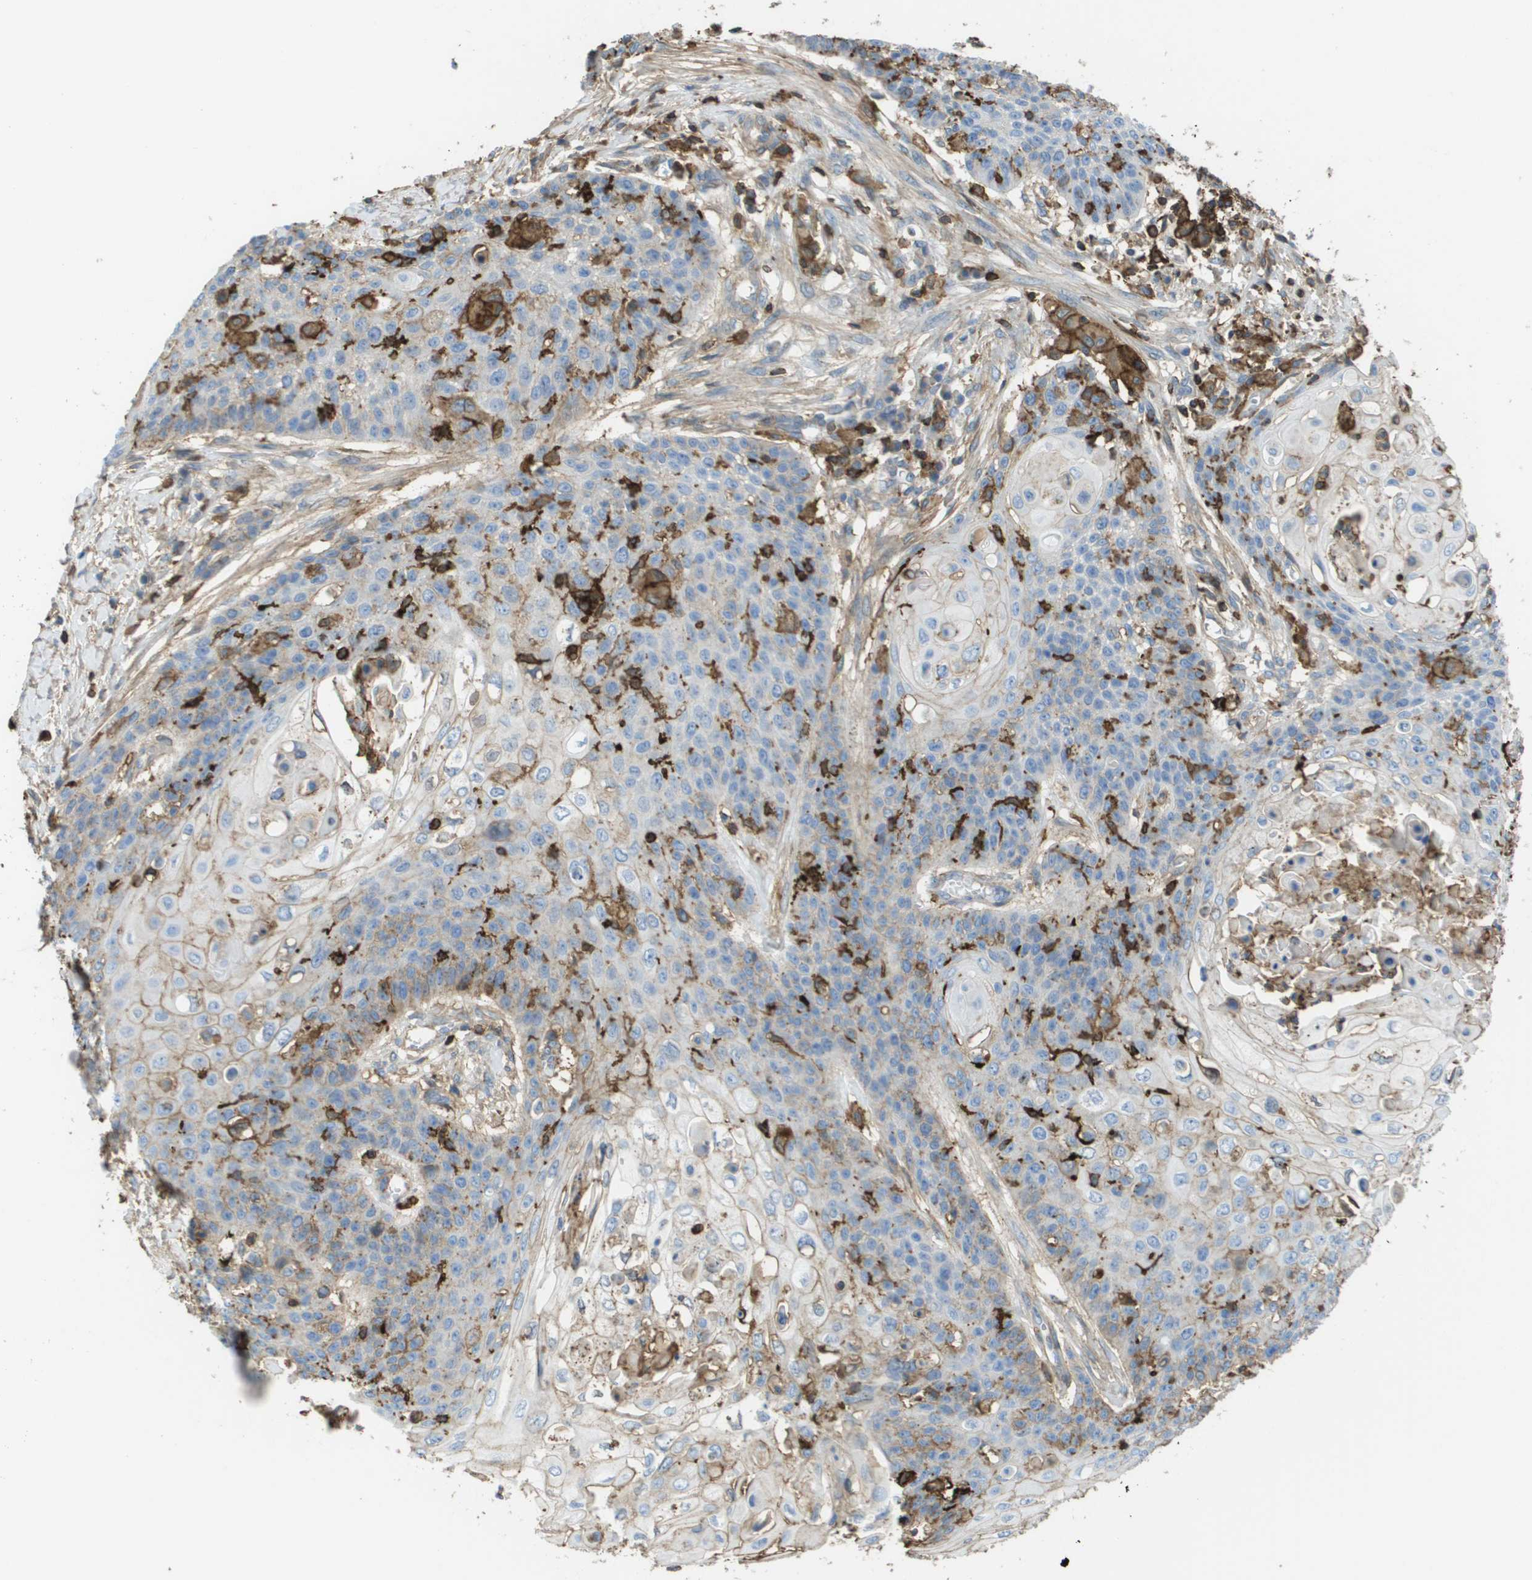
{"staining": {"intensity": "negative", "quantity": "none", "location": "none"}, "tissue": "cervical cancer", "cell_type": "Tumor cells", "image_type": "cancer", "snomed": [{"axis": "morphology", "description": "Squamous cell carcinoma, NOS"}, {"axis": "topography", "description": "Cervix"}], "caption": "Human cervical cancer (squamous cell carcinoma) stained for a protein using immunohistochemistry demonstrates no positivity in tumor cells.", "gene": "PASK", "patient": {"sex": "female", "age": 39}}